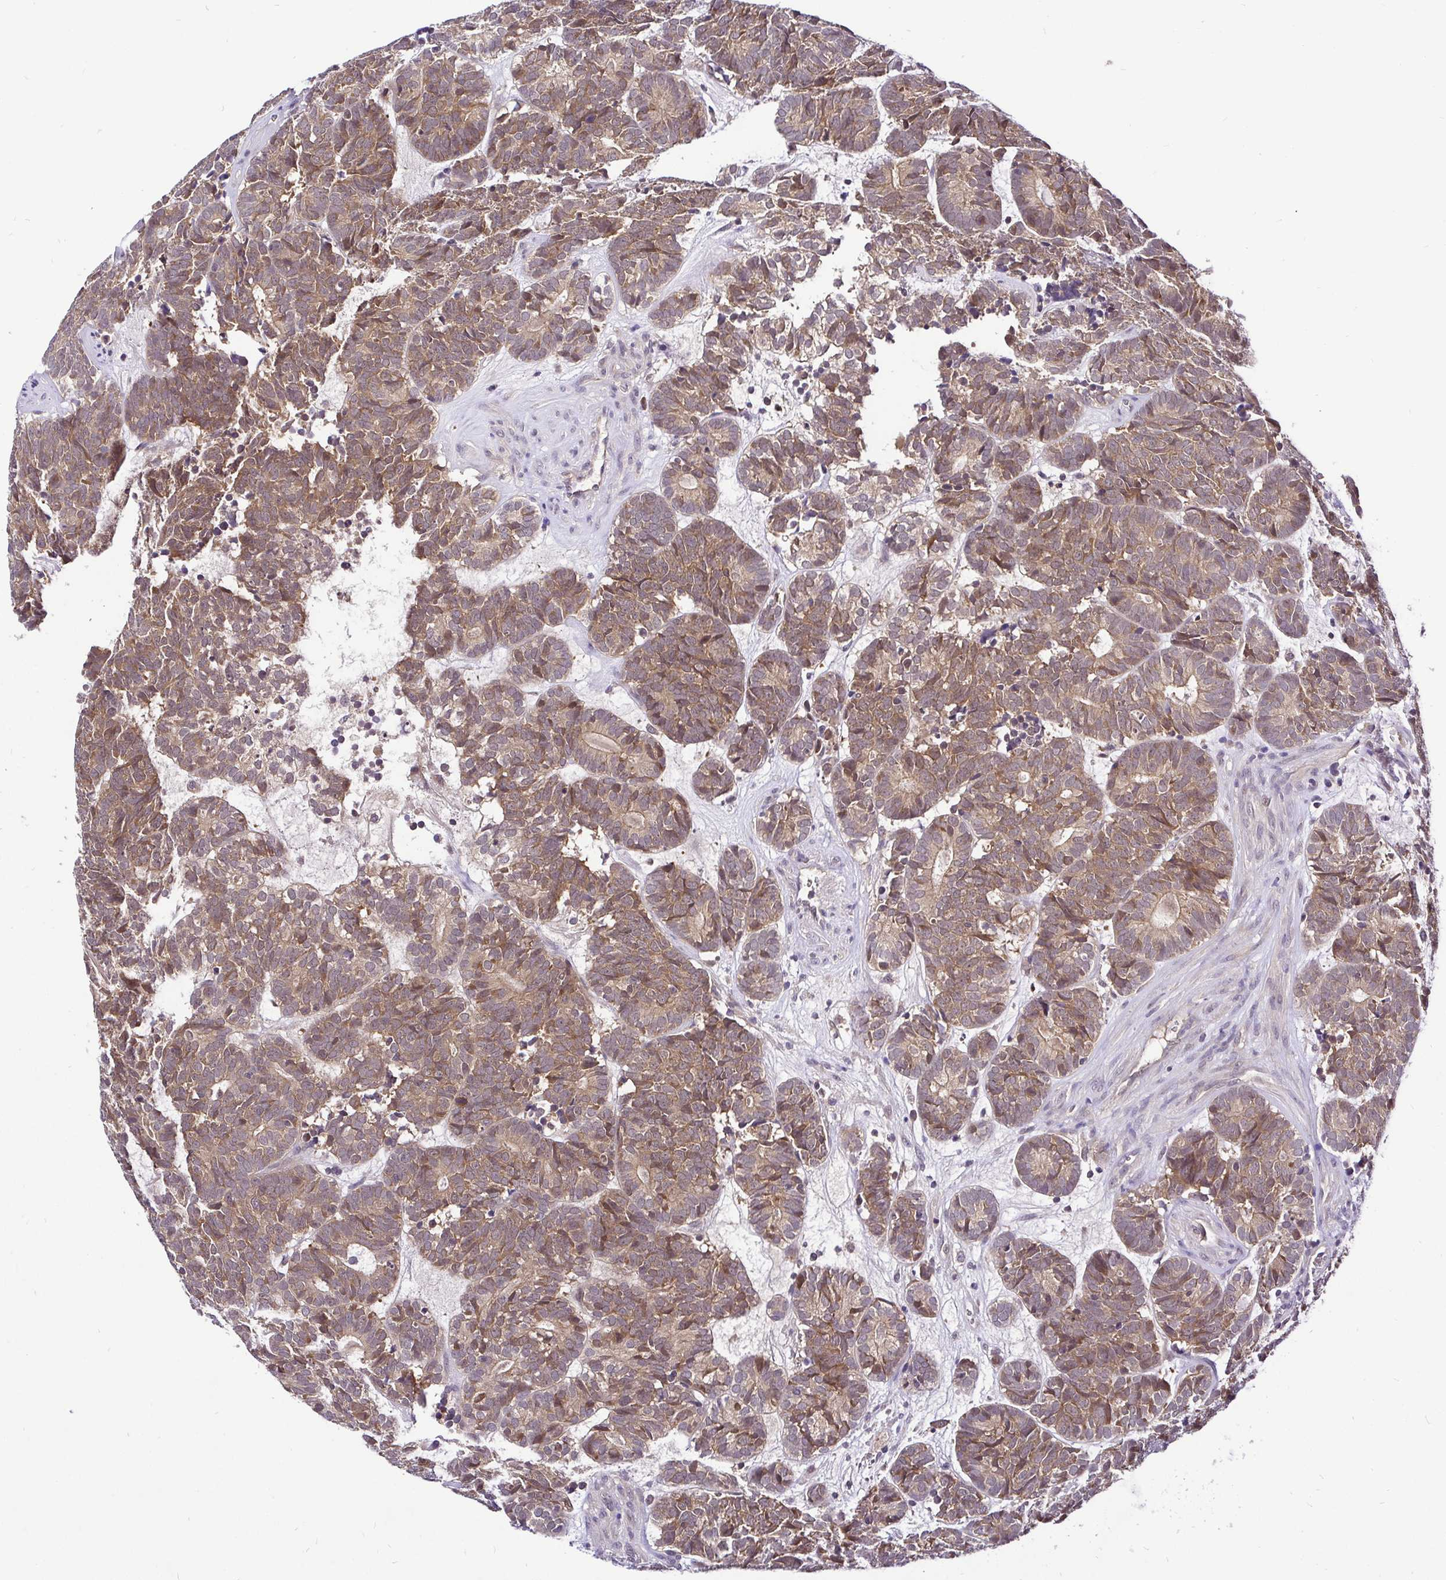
{"staining": {"intensity": "moderate", "quantity": ">75%", "location": "cytoplasmic/membranous"}, "tissue": "head and neck cancer", "cell_type": "Tumor cells", "image_type": "cancer", "snomed": [{"axis": "morphology", "description": "Adenocarcinoma, NOS"}, {"axis": "topography", "description": "Head-Neck"}], "caption": "This histopathology image reveals head and neck cancer (adenocarcinoma) stained with immunohistochemistry (IHC) to label a protein in brown. The cytoplasmic/membranous of tumor cells show moderate positivity for the protein. Nuclei are counter-stained blue.", "gene": "UBE2M", "patient": {"sex": "female", "age": 81}}